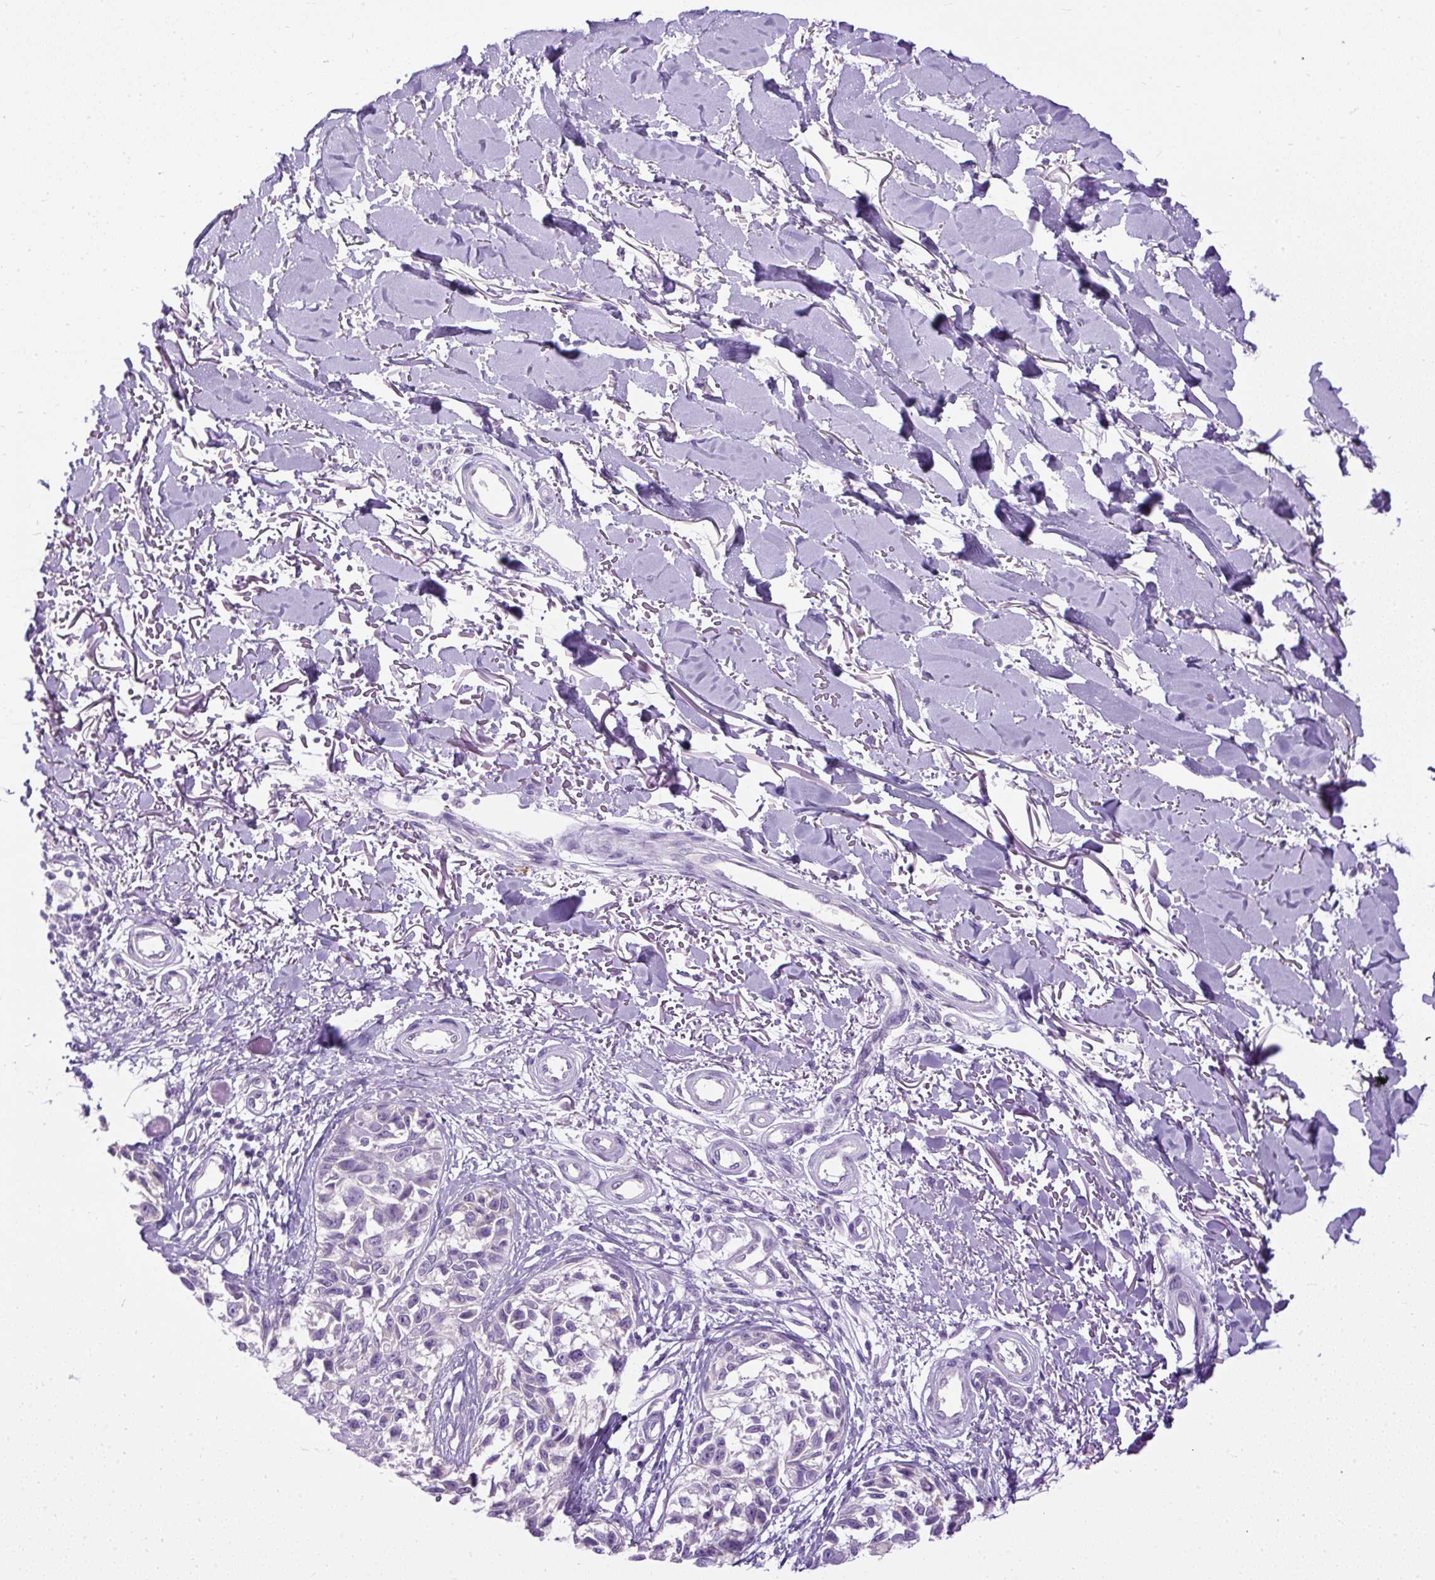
{"staining": {"intensity": "negative", "quantity": "none", "location": "none"}, "tissue": "melanoma", "cell_type": "Tumor cells", "image_type": "cancer", "snomed": [{"axis": "morphology", "description": "Malignant melanoma, NOS"}, {"axis": "topography", "description": "Skin"}], "caption": "Tumor cells are negative for protein expression in human malignant melanoma.", "gene": "SYBU", "patient": {"sex": "male", "age": 73}}